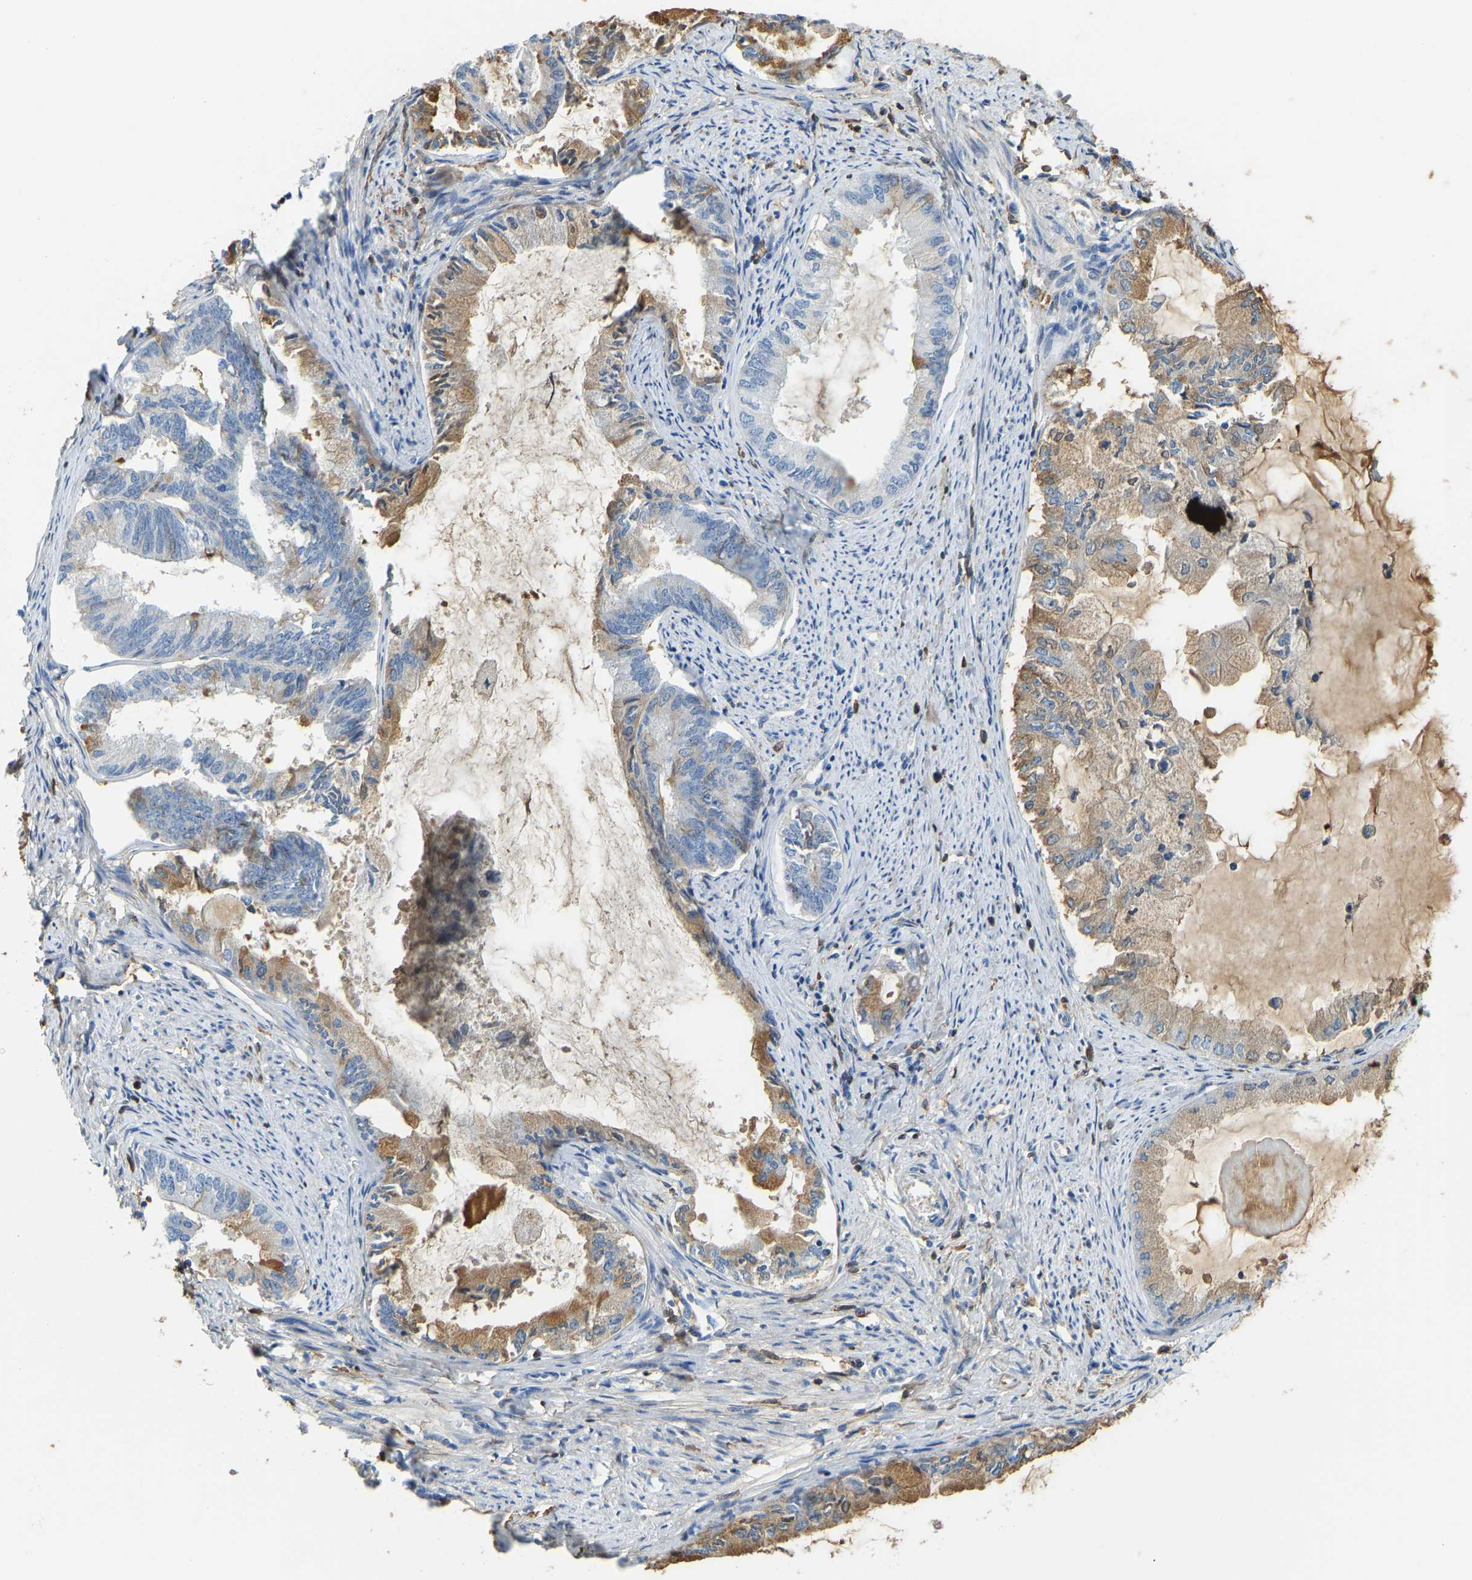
{"staining": {"intensity": "weak", "quantity": "25%-75%", "location": "cytoplasmic/membranous"}, "tissue": "endometrial cancer", "cell_type": "Tumor cells", "image_type": "cancer", "snomed": [{"axis": "morphology", "description": "Adenocarcinoma, NOS"}, {"axis": "topography", "description": "Endometrium"}], "caption": "Endometrial cancer (adenocarcinoma) stained for a protein exhibits weak cytoplasmic/membranous positivity in tumor cells.", "gene": "THBS4", "patient": {"sex": "female", "age": 86}}